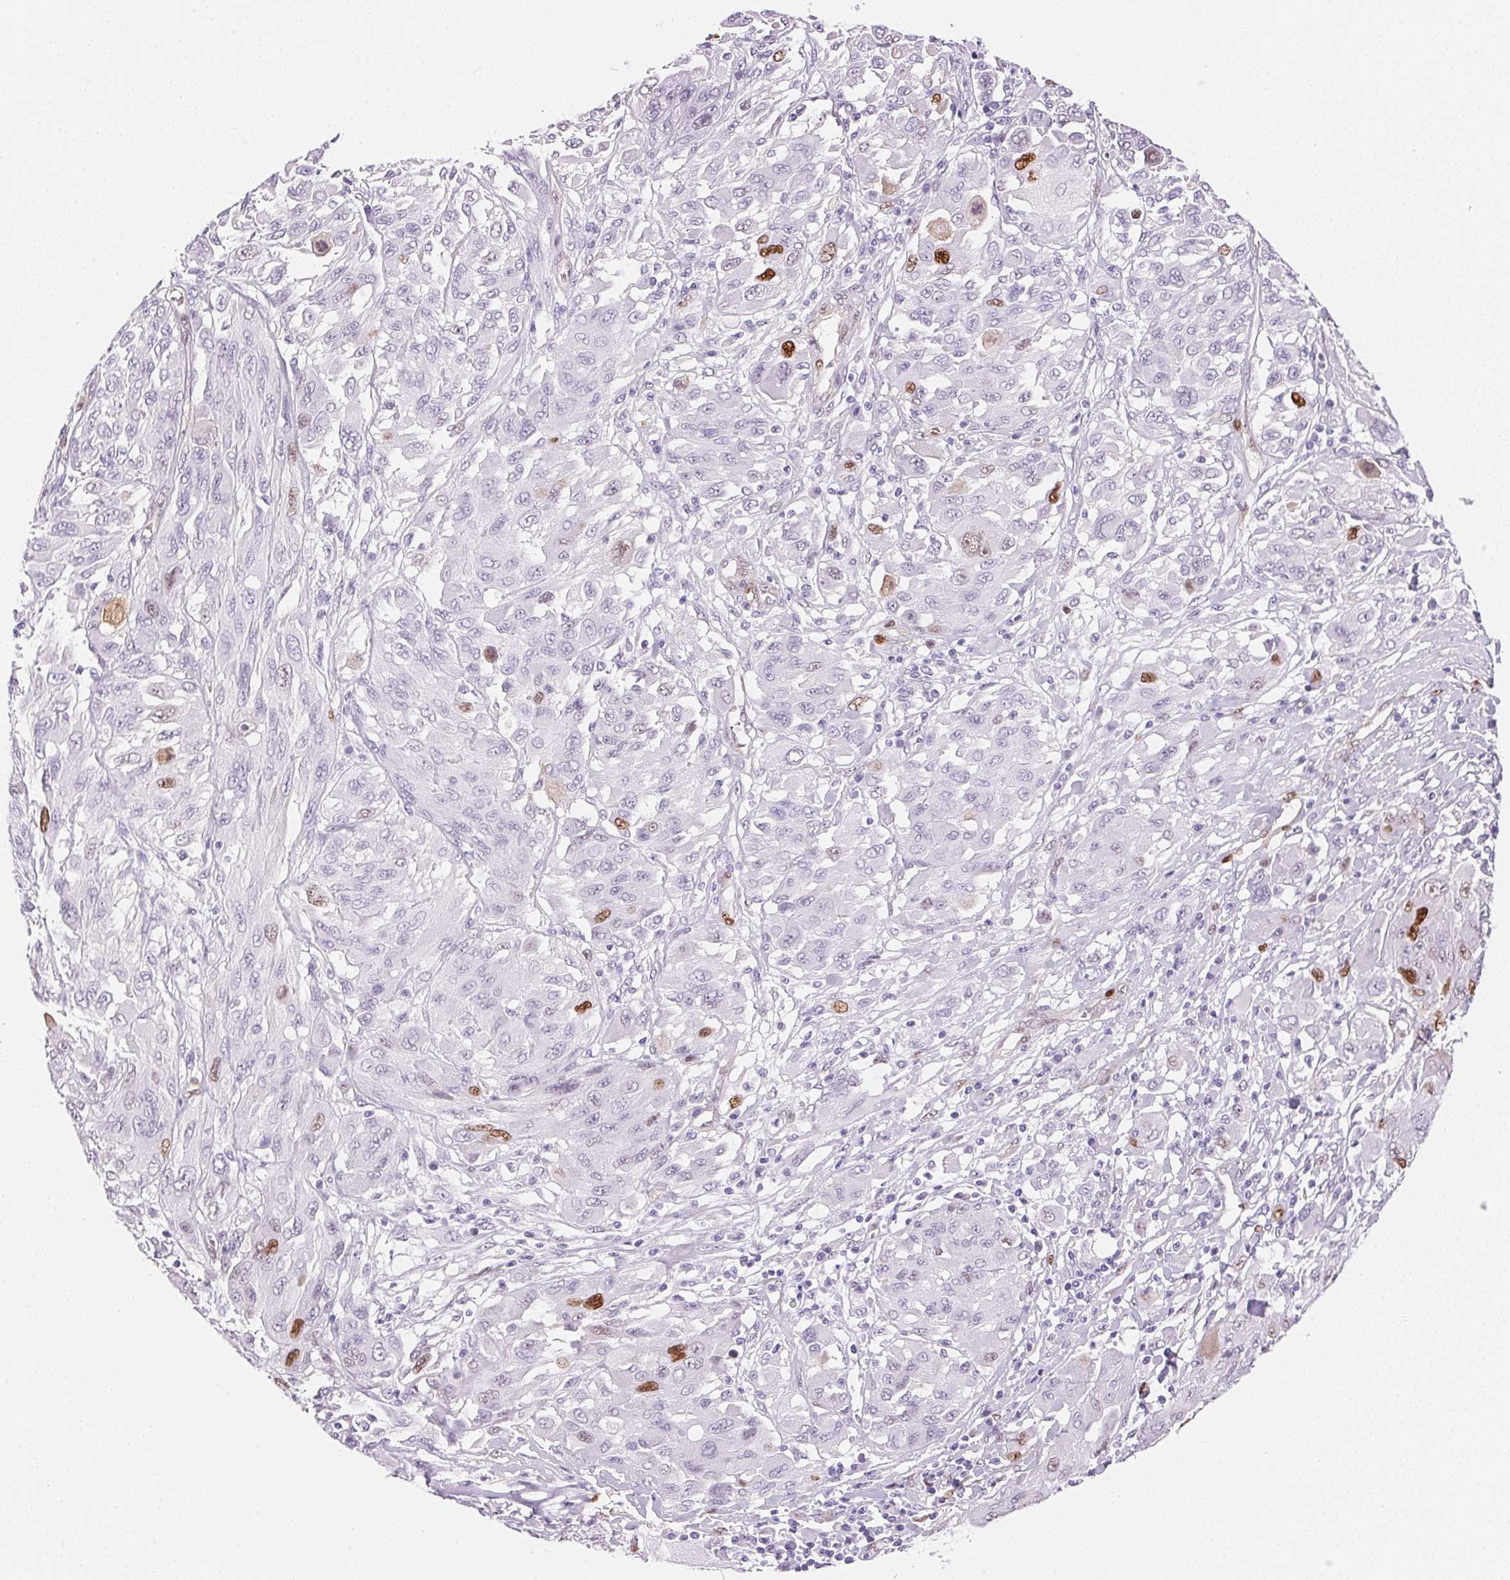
{"staining": {"intensity": "strong", "quantity": "<25%", "location": "nuclear"}, "tissue": "melanoma", "cell_type": "Tumor cells", "image_type": "cancer", "snomed": [{"axis": "morphology", "description": "Malignant melanoma, NOS"}, {"axis": "topography", "description": "Skin"}], "caption": "Tumor cells demonstrate medium levels of strong nuclear positivity in approximately <25% of cells in melanoma.", "gene": "SMTN", "patient": {"sex": "female", "age": 91}}